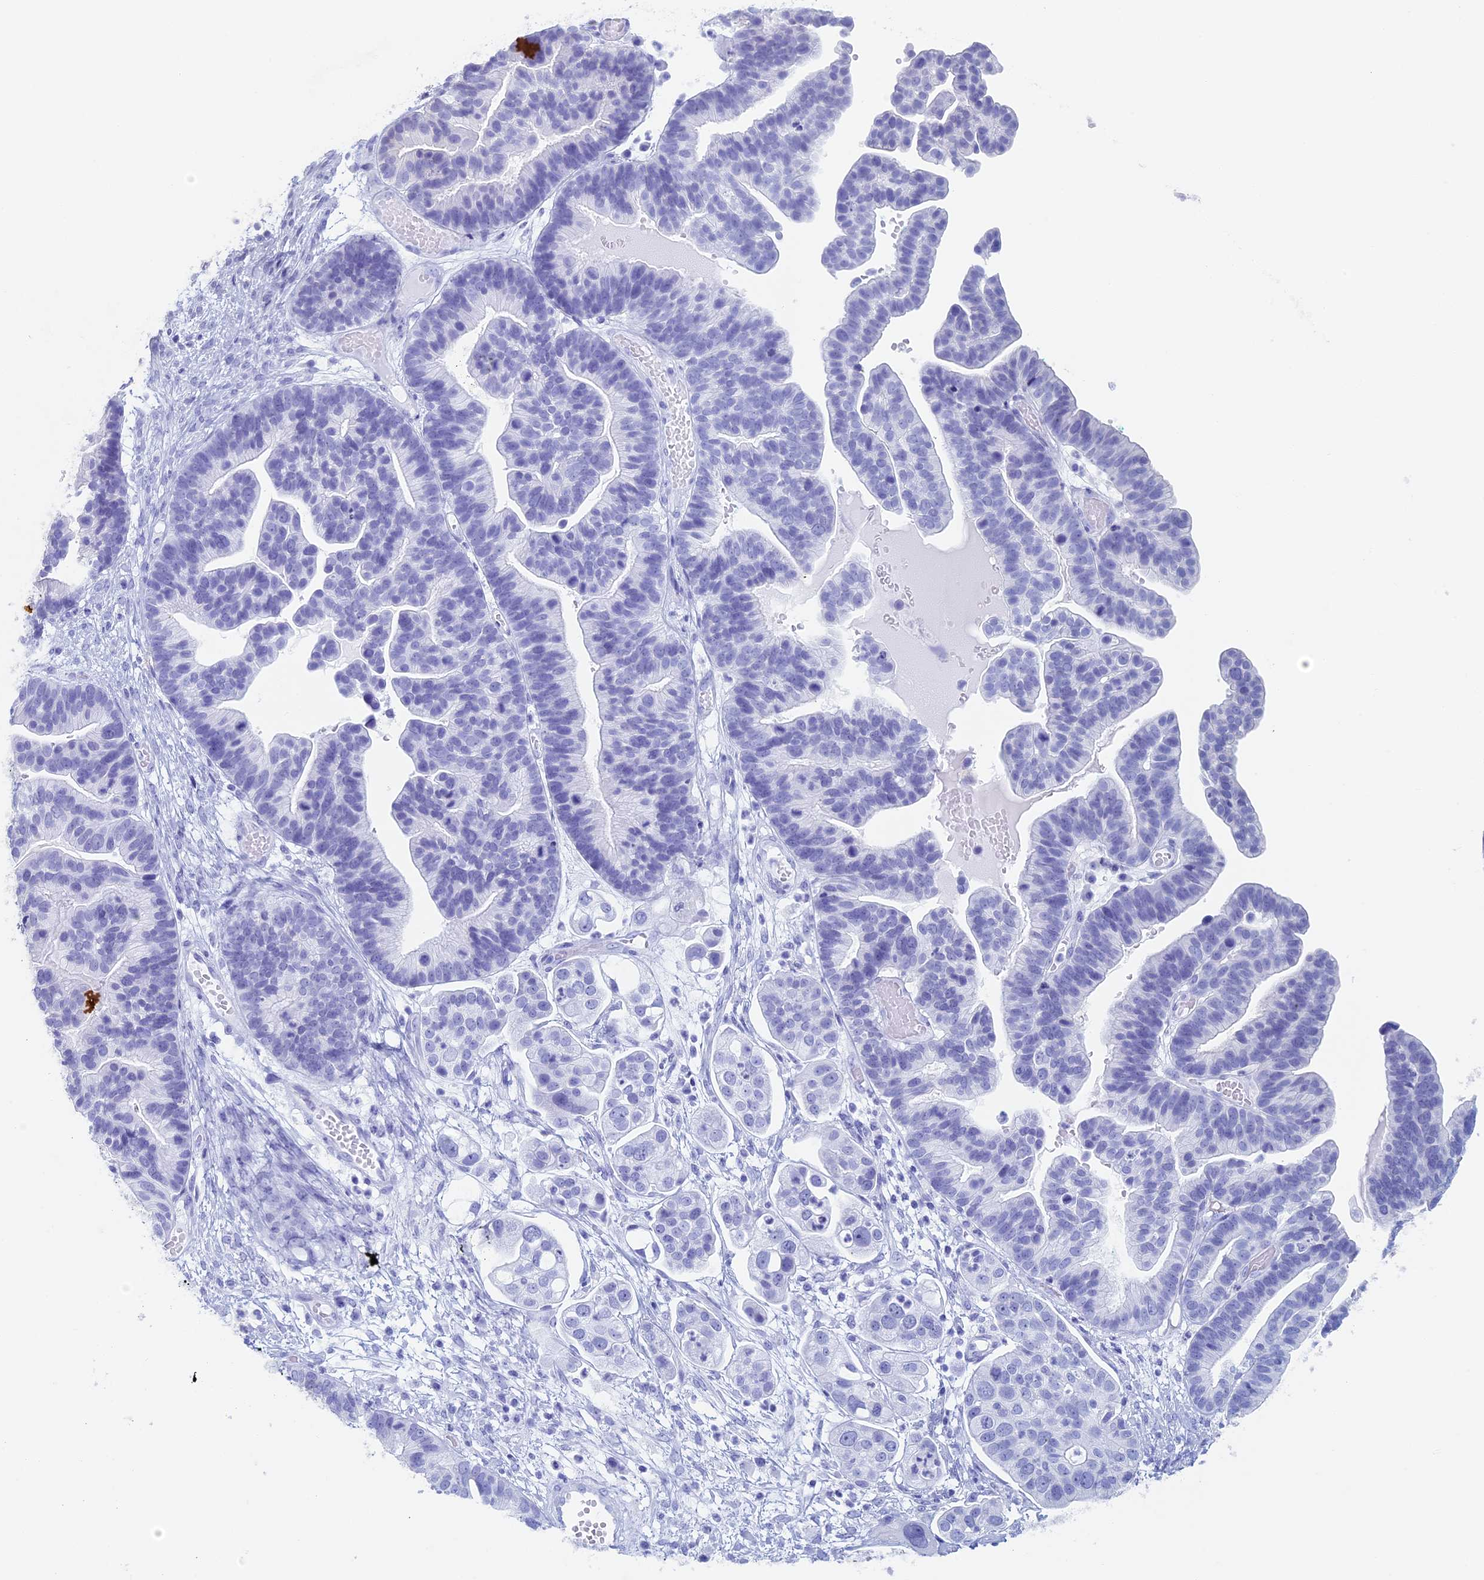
{"staining": {"intensity": "negative", "quantity": "none", "location": "none"}, "tissue": "ovarian cancer", "cell_type": "Tumor cells", "image_type": "cancer", "snomed": [{"axis": "morphology", "description": "Cystadenocarcinoma, serous, NOS"}, {"axis": "topography", "description": "Ovary"}], "caption": "Micrograph shows no protein positivity in tumor cells of ovarian cancer tissue.", "gene": "RCCD1", "patient": {"sex": "female", "age": 56}}